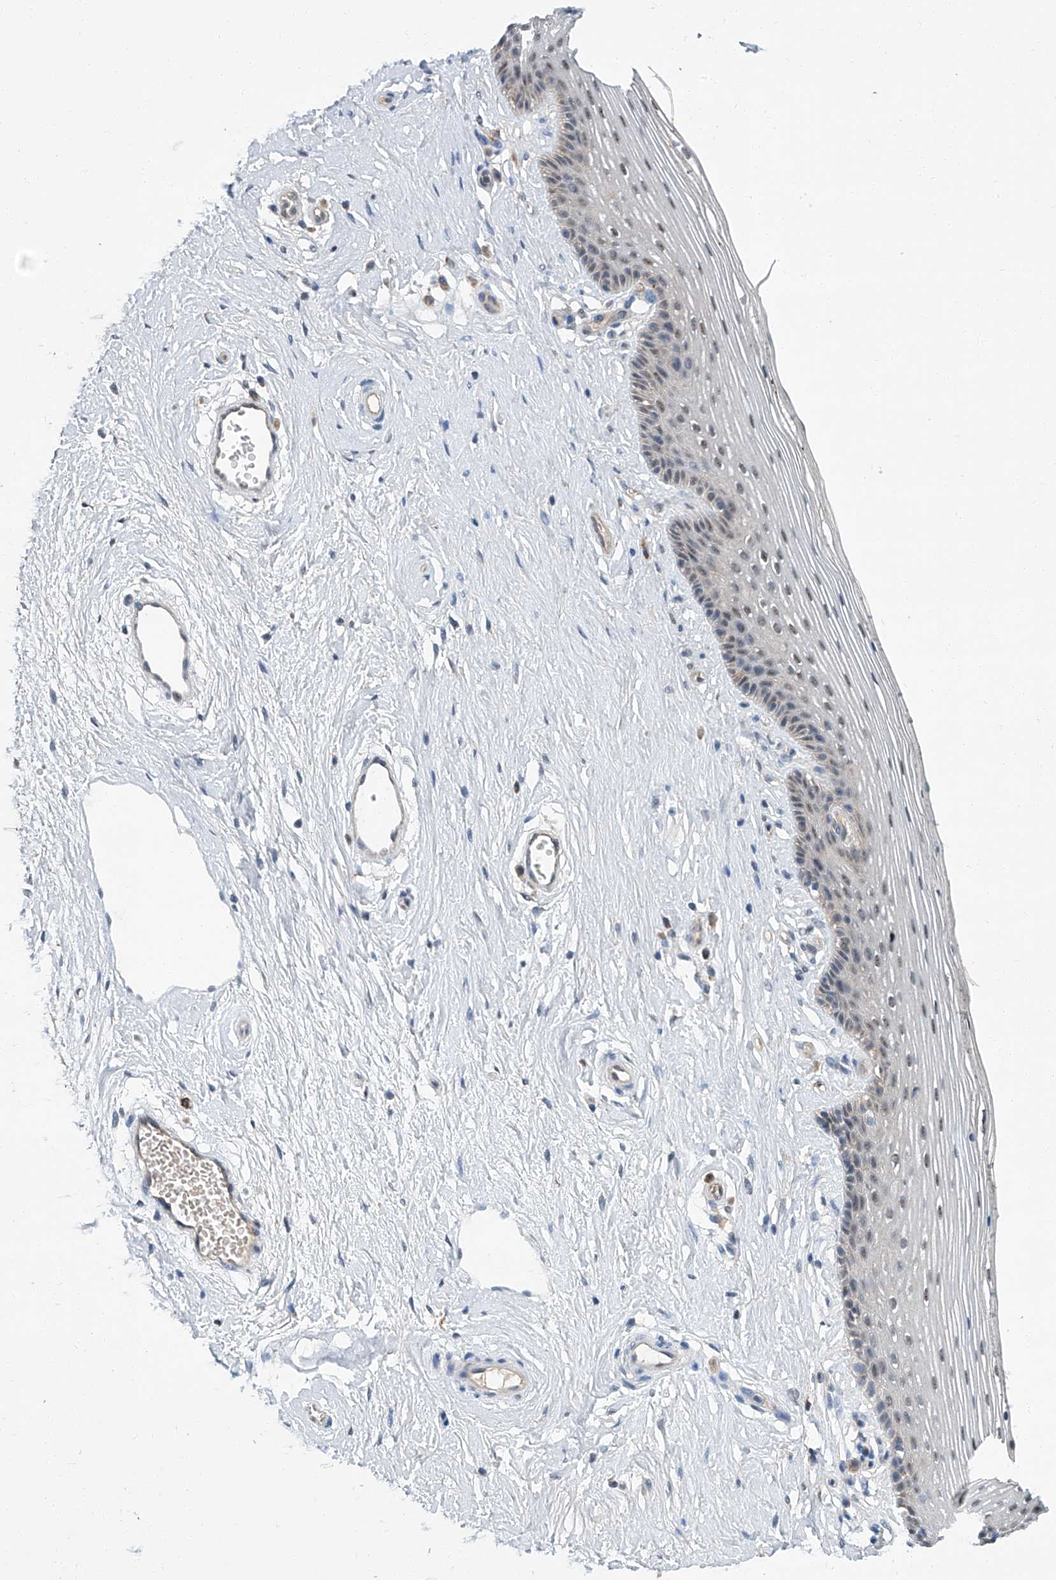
{"staining": {"intensity": "weak", "quantity": "25%-75%", "location": "nuclear"}, "tissue": "vagina", "cell_type": "Squamous epithelial cells", "image_type": "normal", "snomed": [{"axis": "morphology", "description": "Normal tissue, NOS"}, {"axis": "topography", "description": "Vagina"}], "caption": "The micrograph shows immunohistochemical staining of normal vagina. There is weak nuclear positivity is identified in about 25%-75% of squamous epithelial cells. (Stains: DAB (3,3'-diaminobenzidine) in brown, nuclei in blue, Microscopy: brightfield microscopy at high magnification).", "gene": "CLK1", "patient": {"sex": "female", "age": 46}}